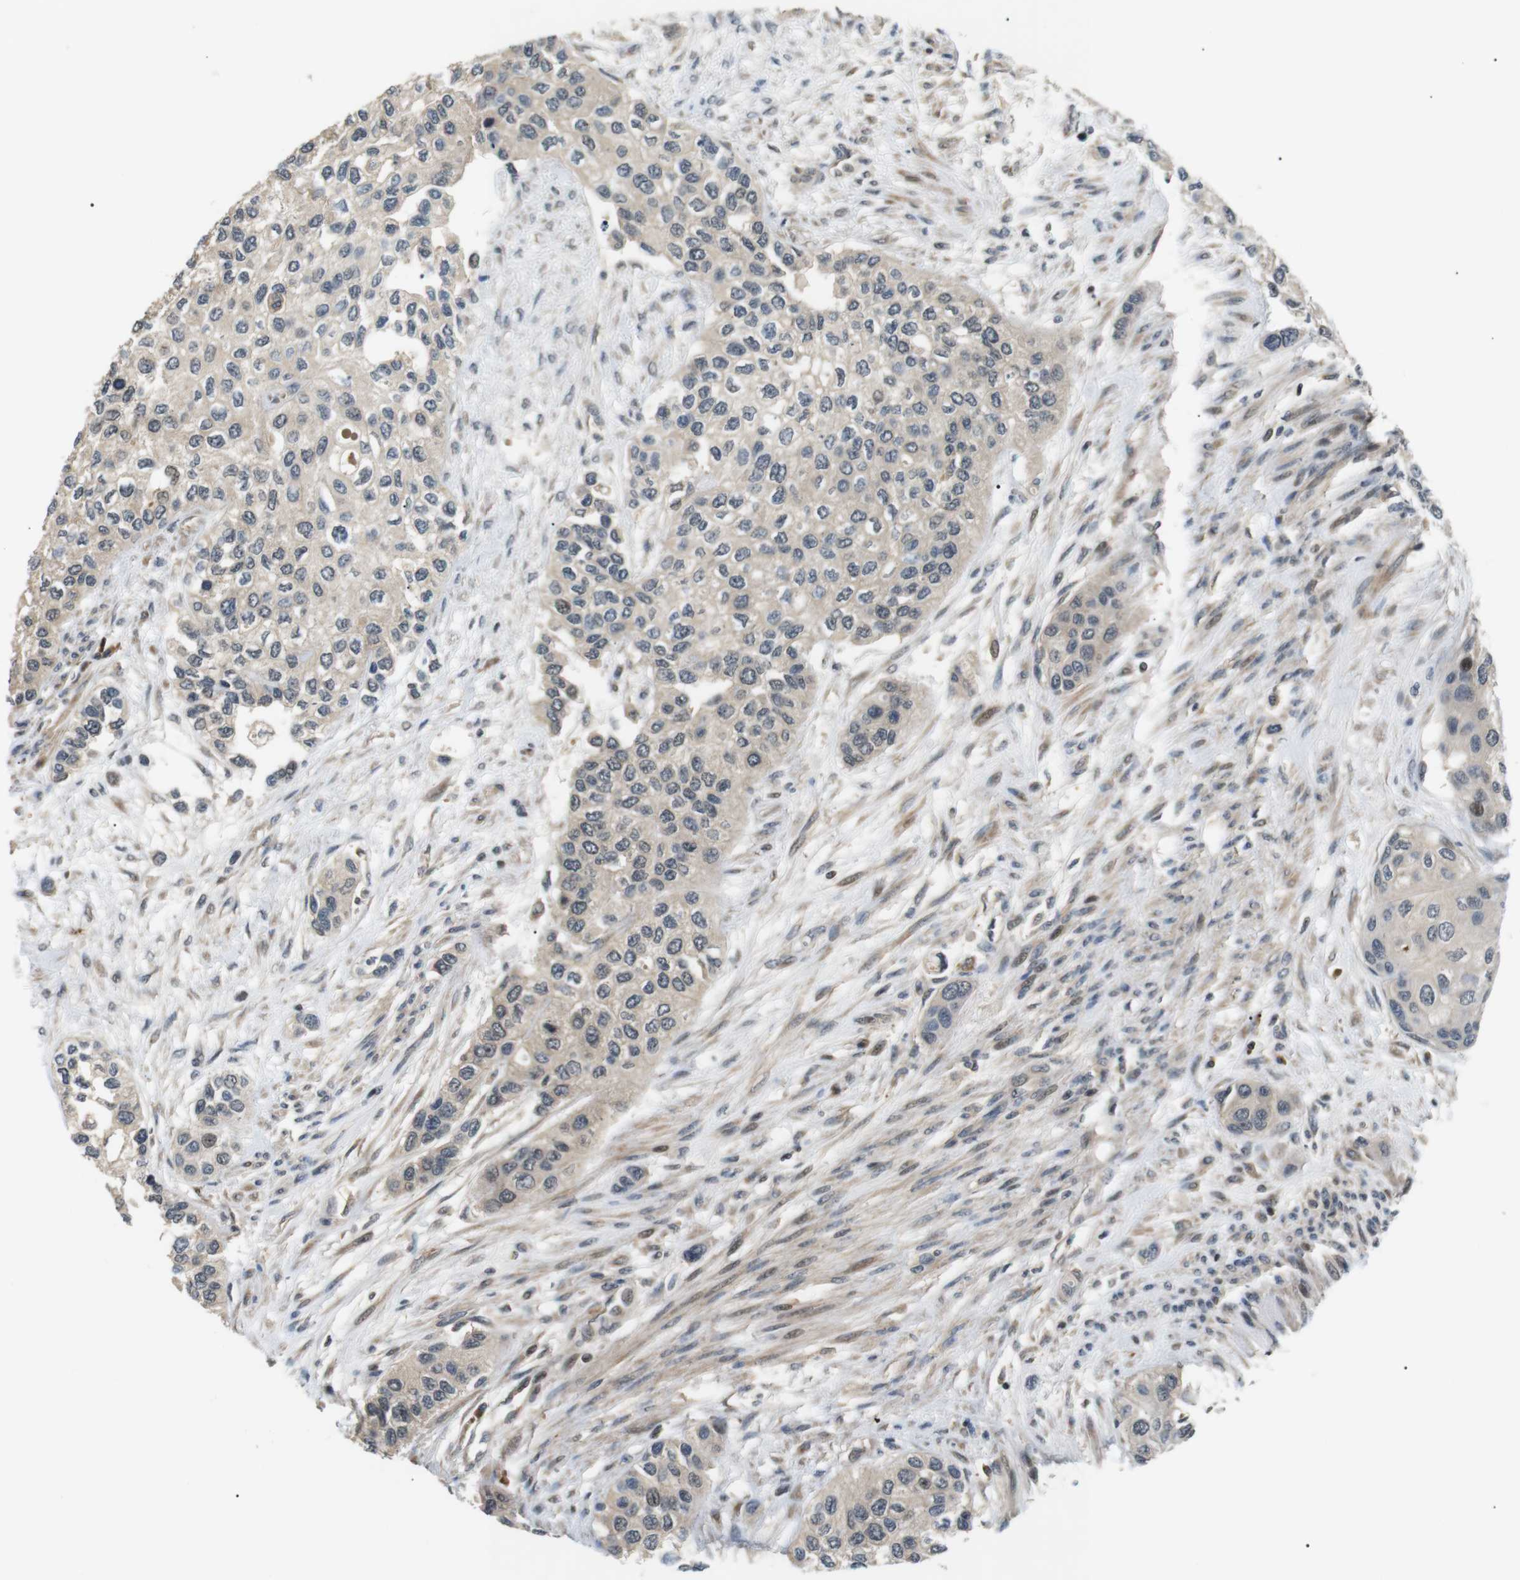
{"staining": {"intensity": "negative", "quantity": "none", "location": "none"}, "tissue": "urothelial cancer", "cell_type": "Tumor cells", "image_type": "cancer", "snomed": [{"axis": "morphology", "description": "Urothelial carcinoma, High grade"}, {"axis": "topography", "description": "Urinary bladder"}], "caption": "Immunohistochemistry of high-grade urothelial carcinoma displays no positivity in tumor cells.", "gene": "HSPA13", "patient": {"sex": "female", "age": 56}}